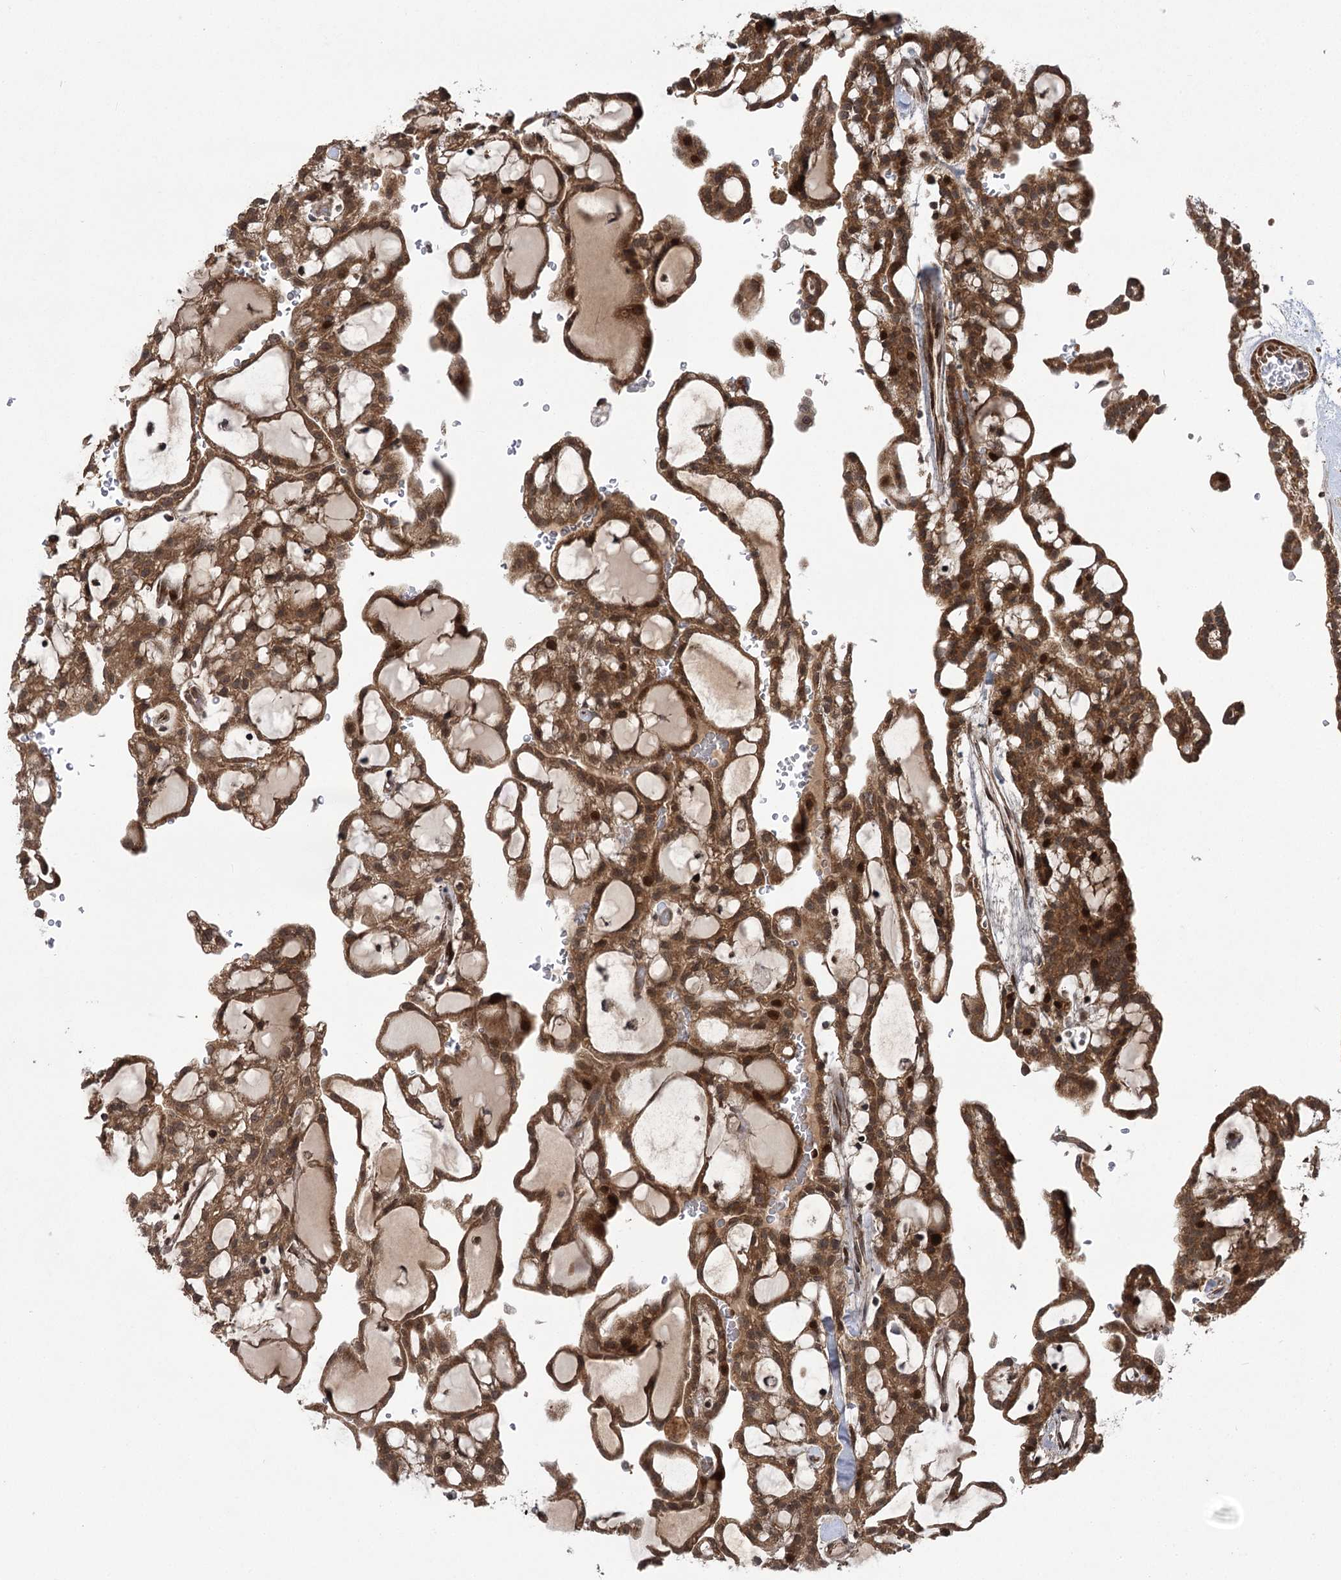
{"staining": {"intensity": "moderate", "quantity": ">75%", "location": "cytoplasmic/membranous,nuclear"}, "tissue": "renal cancer", "cell_type": "Tumor cells", "image_type": "cancer", "snomed": [{"axis": "morphology", "description": "Adenocarcinoma, NOS"}, {"axis": "topography", "description": "Kidney"}], "caption": "The micrograph displays immunohistochemical staining of renal cancer (adenocarcinoma). There is moderate cytoplasmic/membranous and nuclear staining is seen in about >75% of tumor cells.", "gene": "TENM2", "patient": {"sex": "male", "age": 63}}